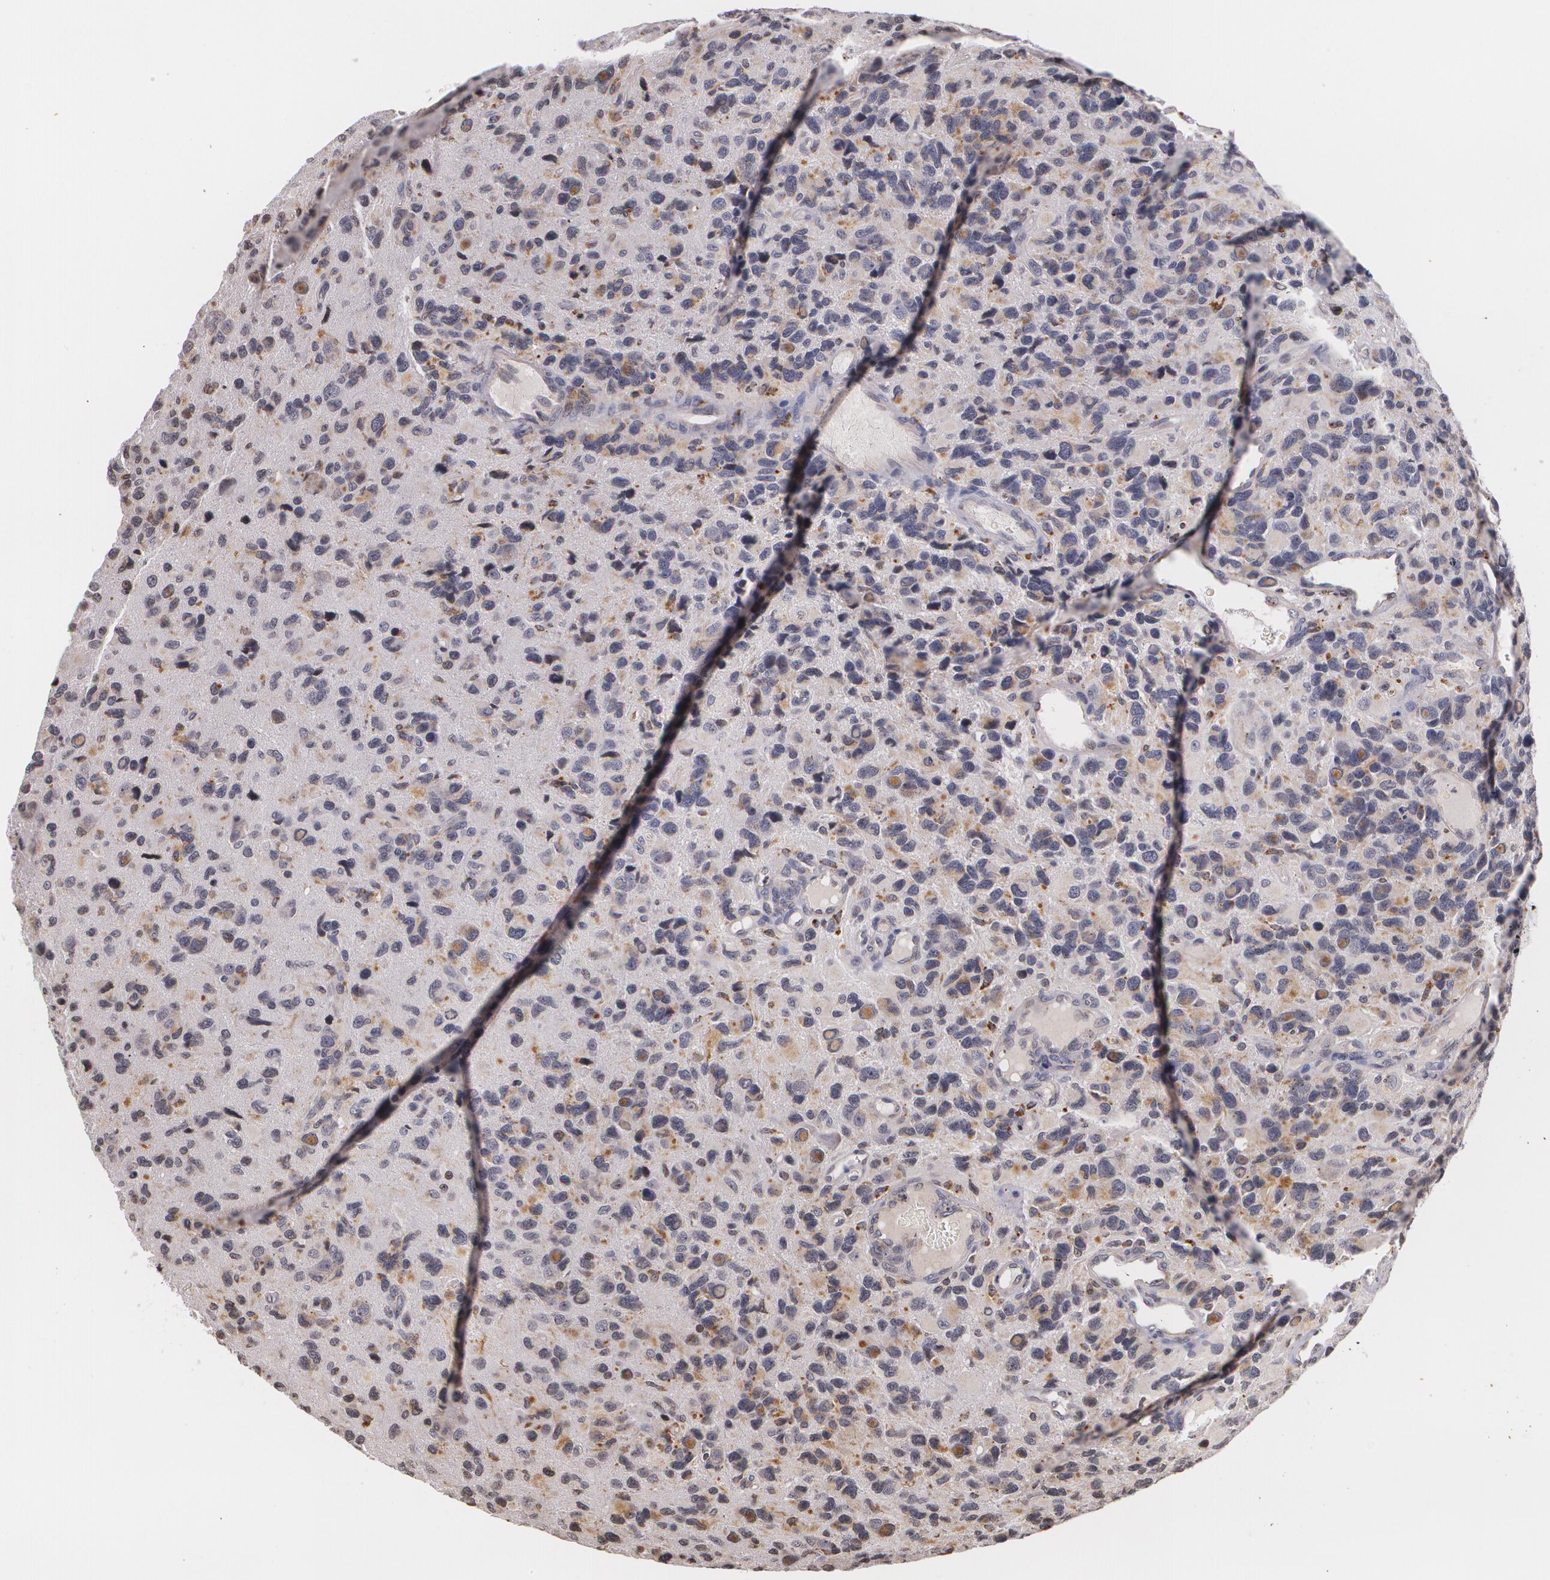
{"staining": {"intensity": "weak", "quantity": "25%-75%", "location": "cytoplasmic/membranous"}, "tissue": "glioma", "cell_type": "Tumor cells", "image_type": "cancer", "snomed": [{"axis": "morphology", "description": "Glioma, malignant, High grade"}, {"axis": "topography", "description": "Brain"}], "caption": "IHC image of human glioma stained for a protein (brown), which reveals low levels of weak cytoplasmic/membranous expression in approximately 25%-75% of tumor cells.", "gene": "VAV3", "patient": {"sex": "male", "age": 77}}